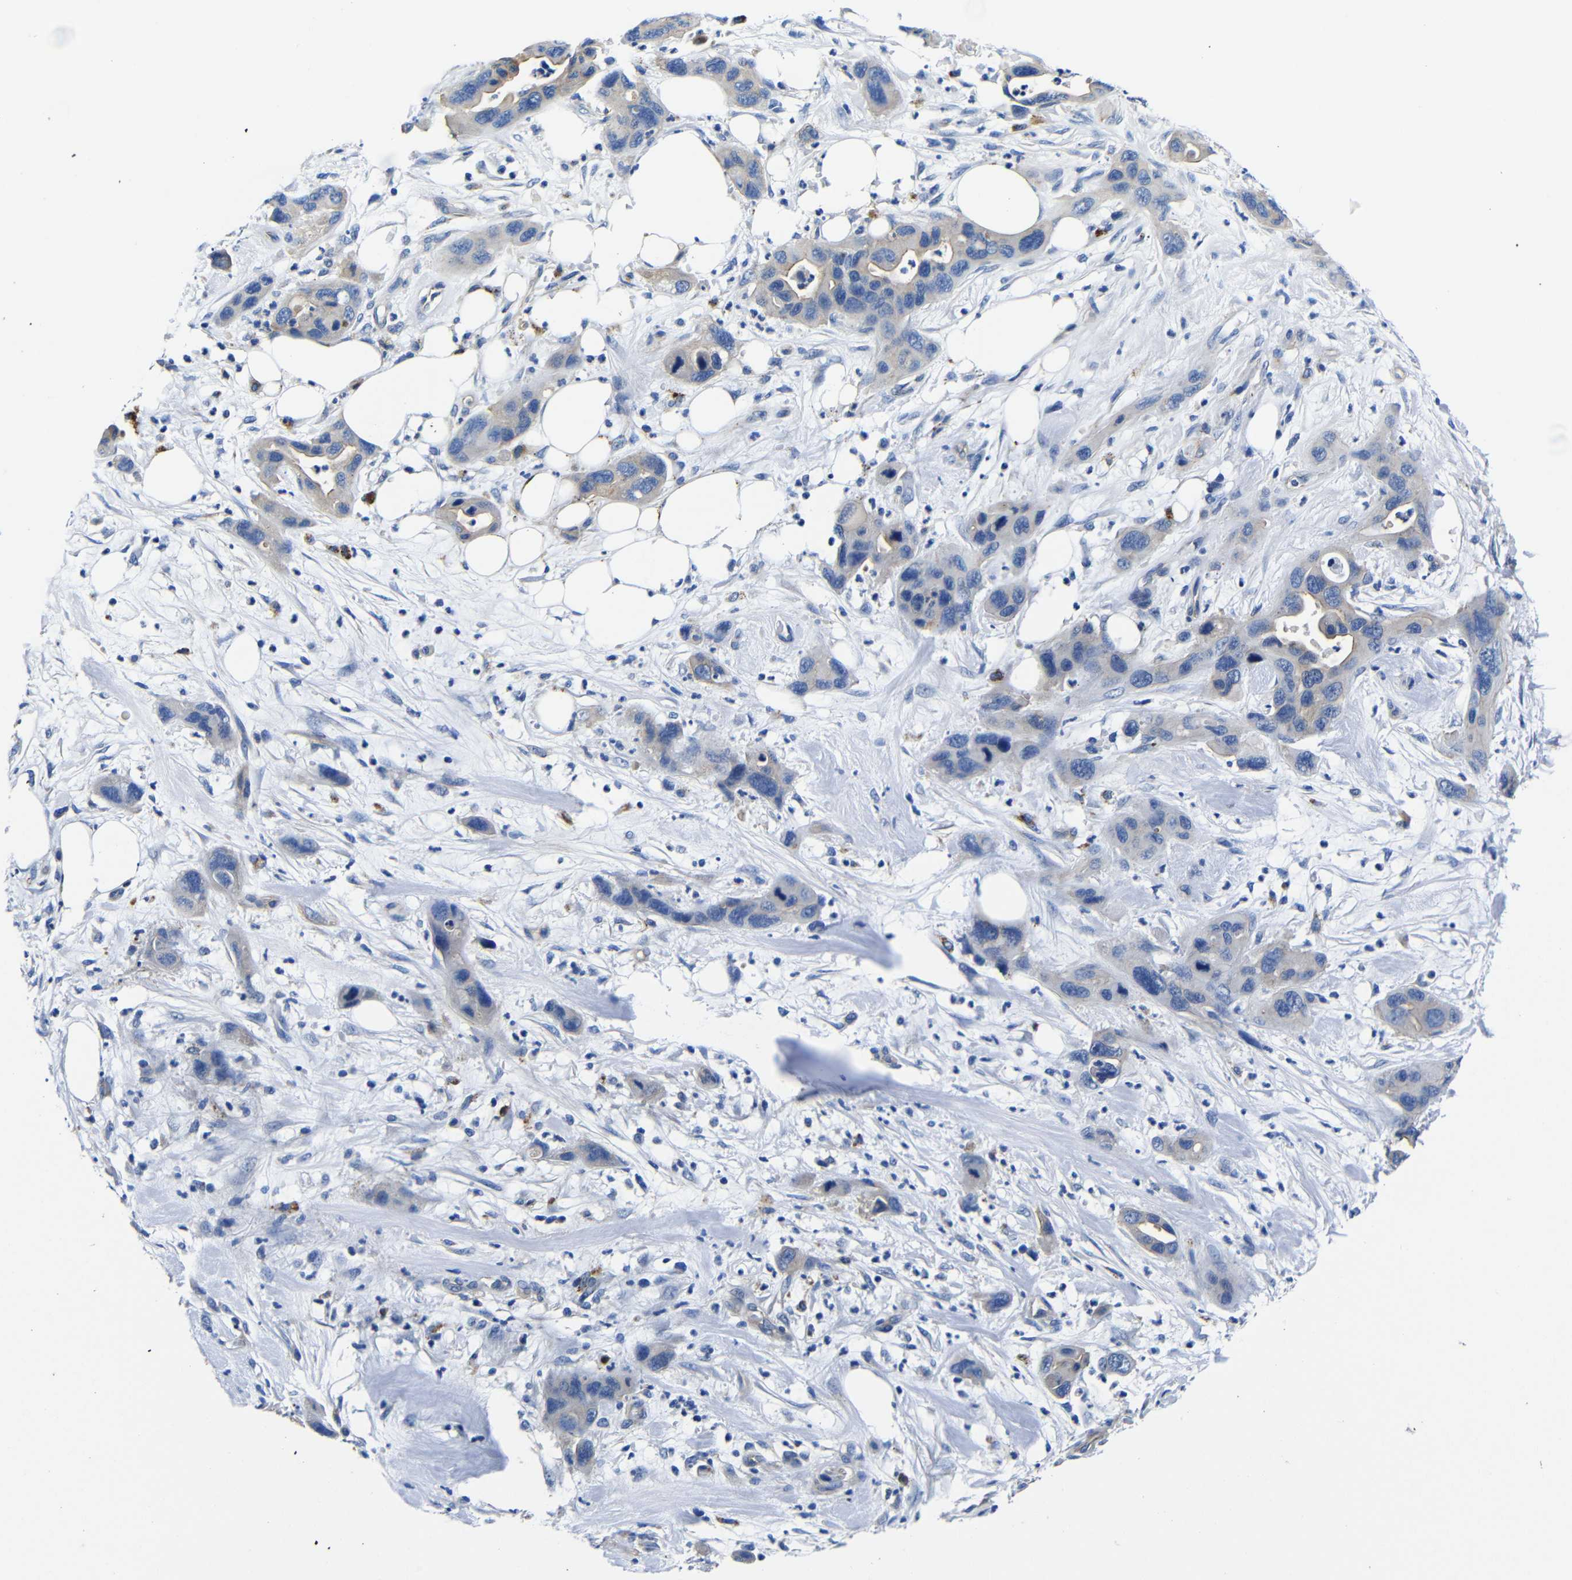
{"staining": {"intensity": "moderate", "quantity": "<25%", "location": "cytoplasmic/membranous"}, "tissue": "pancreatic cancer", "cell_type": "Tumor cells", "image_type": "cancer", "snomed": [{"axis": "morphology", "description": "Adenocarcinoma, NOS"}, {"axis": "topography", "description": "Pancreas"}], "caption": "The micrograph demonstrates immunohistochemical staining of pancreatic cancer. There is moderate cytoplasmic/membranous positivity is identified in approximately <25% of tumor cells. The protein of interest is stained brown, and the nuclei are stained in blue (DAB (3,3'-diaminobenzidine) IHC with brightfield microscopy, high magnification).", "gene": "GIMAP2", "patient": {"sex": "female", "age": 71}}